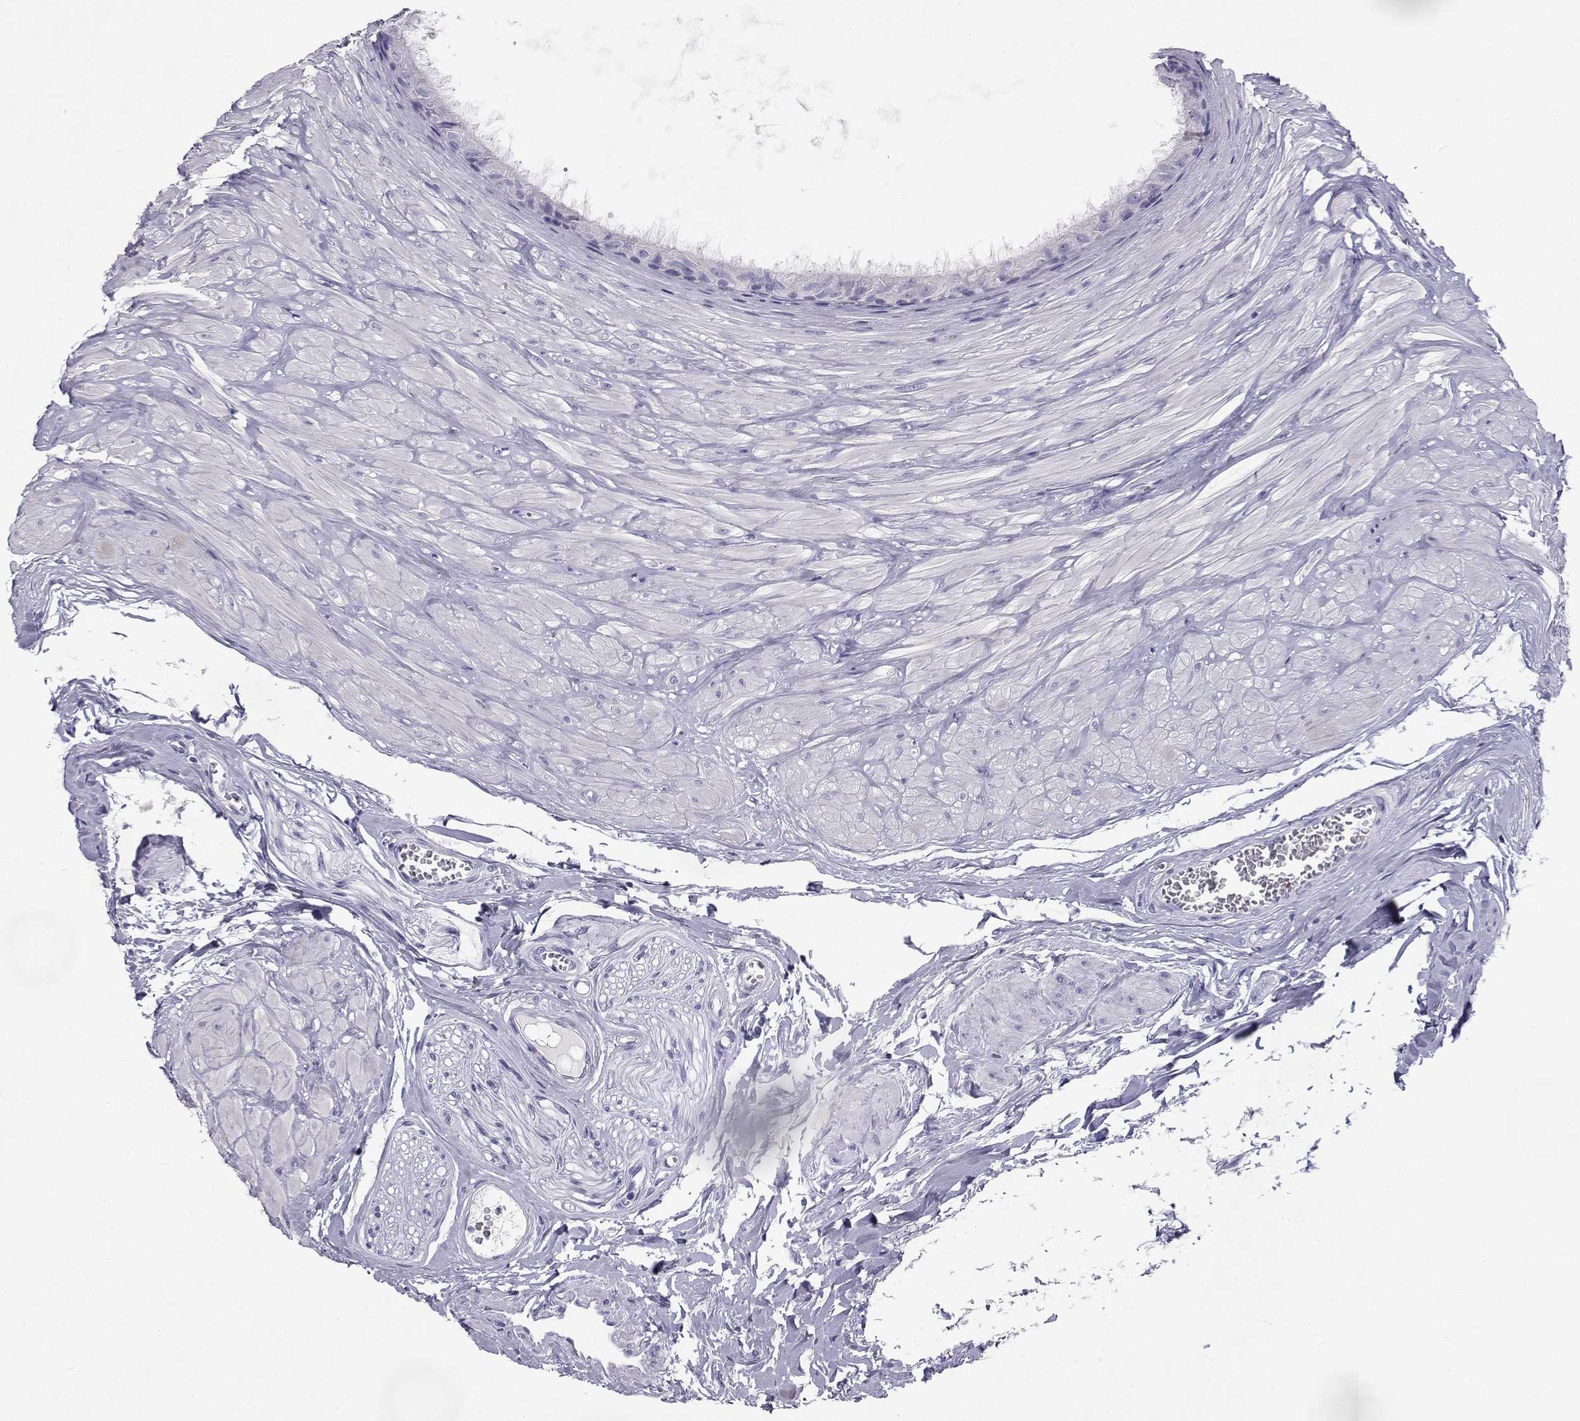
{"staining": {"intensity": "negative", "quantity": "none", "location": "none"}, "tissue": "epididymis", "cell_type": "Glandular cells", "image_type": "normal", "snomed": [{"axis": "morphology", "description": "Normal tissue, NOS"}, {"axis": "topography", "description": "Epididymis"}], "caption": "Benign epididymis was stained to show a protein in brown. There is no significant staining in glandular cells. The staining is performed using DAB (3,3'-diaminobenzidine) brown chromogen with nuclei counter-stained in using hematoxylin.", "gene": "SLC6A3", "patient": {"sex": "male", "age": 37}}